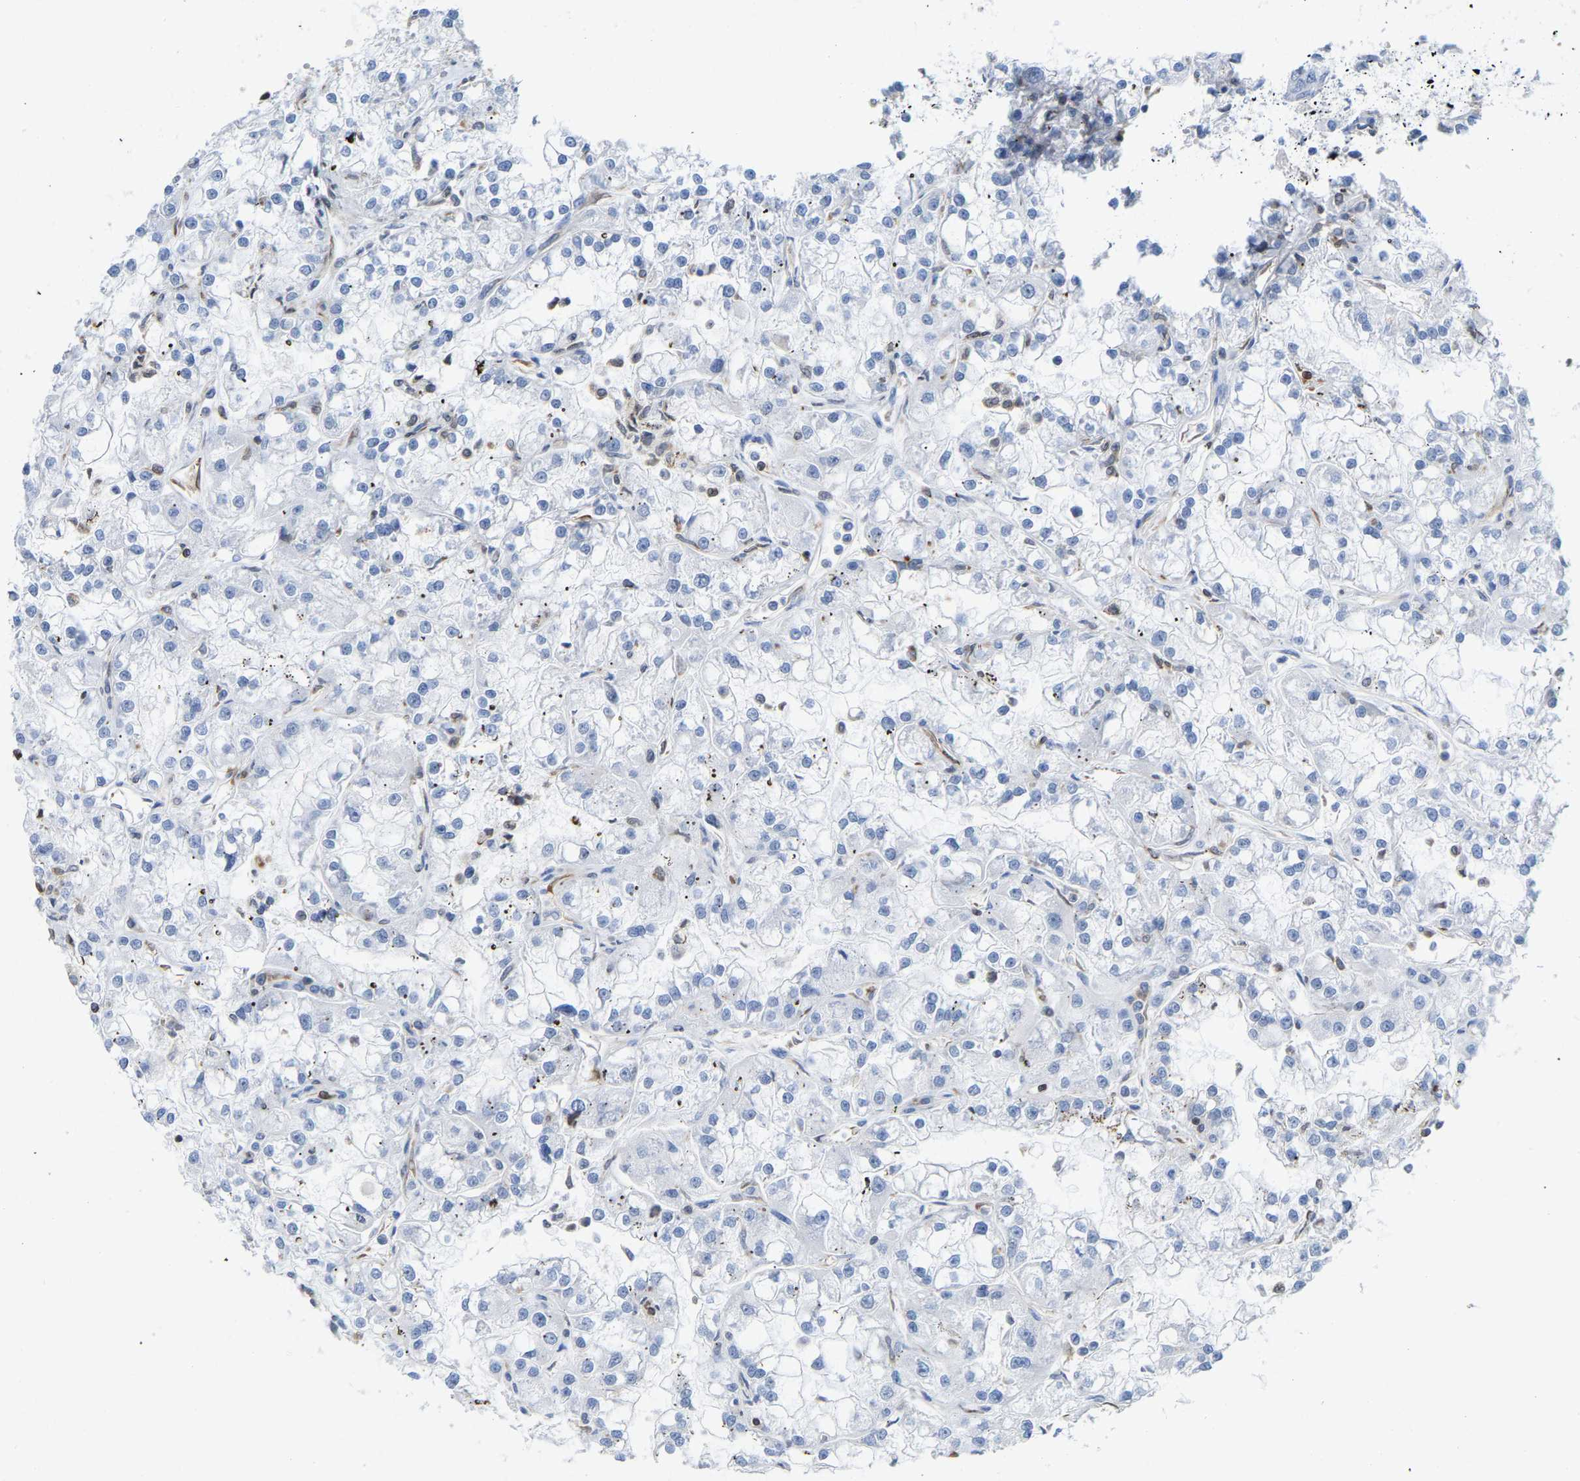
{"staining": {"intensity": "negative", "quantity": "none", "location": "none"}, "tissue": "renal cancer", "cell_type": "Tumor cells", "image_type": "cancer", "snomed": [{"axis": "morphology", "description": "Adenocarcinoma, NOS"}, {"axis": "topography", "description": "Kidney"}], "caption": "High power microscopy histopathology image of an immunohistochemistry (IHC) histopathology image of renal cancer (adenocarcinoma), revealing no significant staining in tumor cells.", "gene": "GIMAP4", "patient": {"sex": "female", "age": 52}}